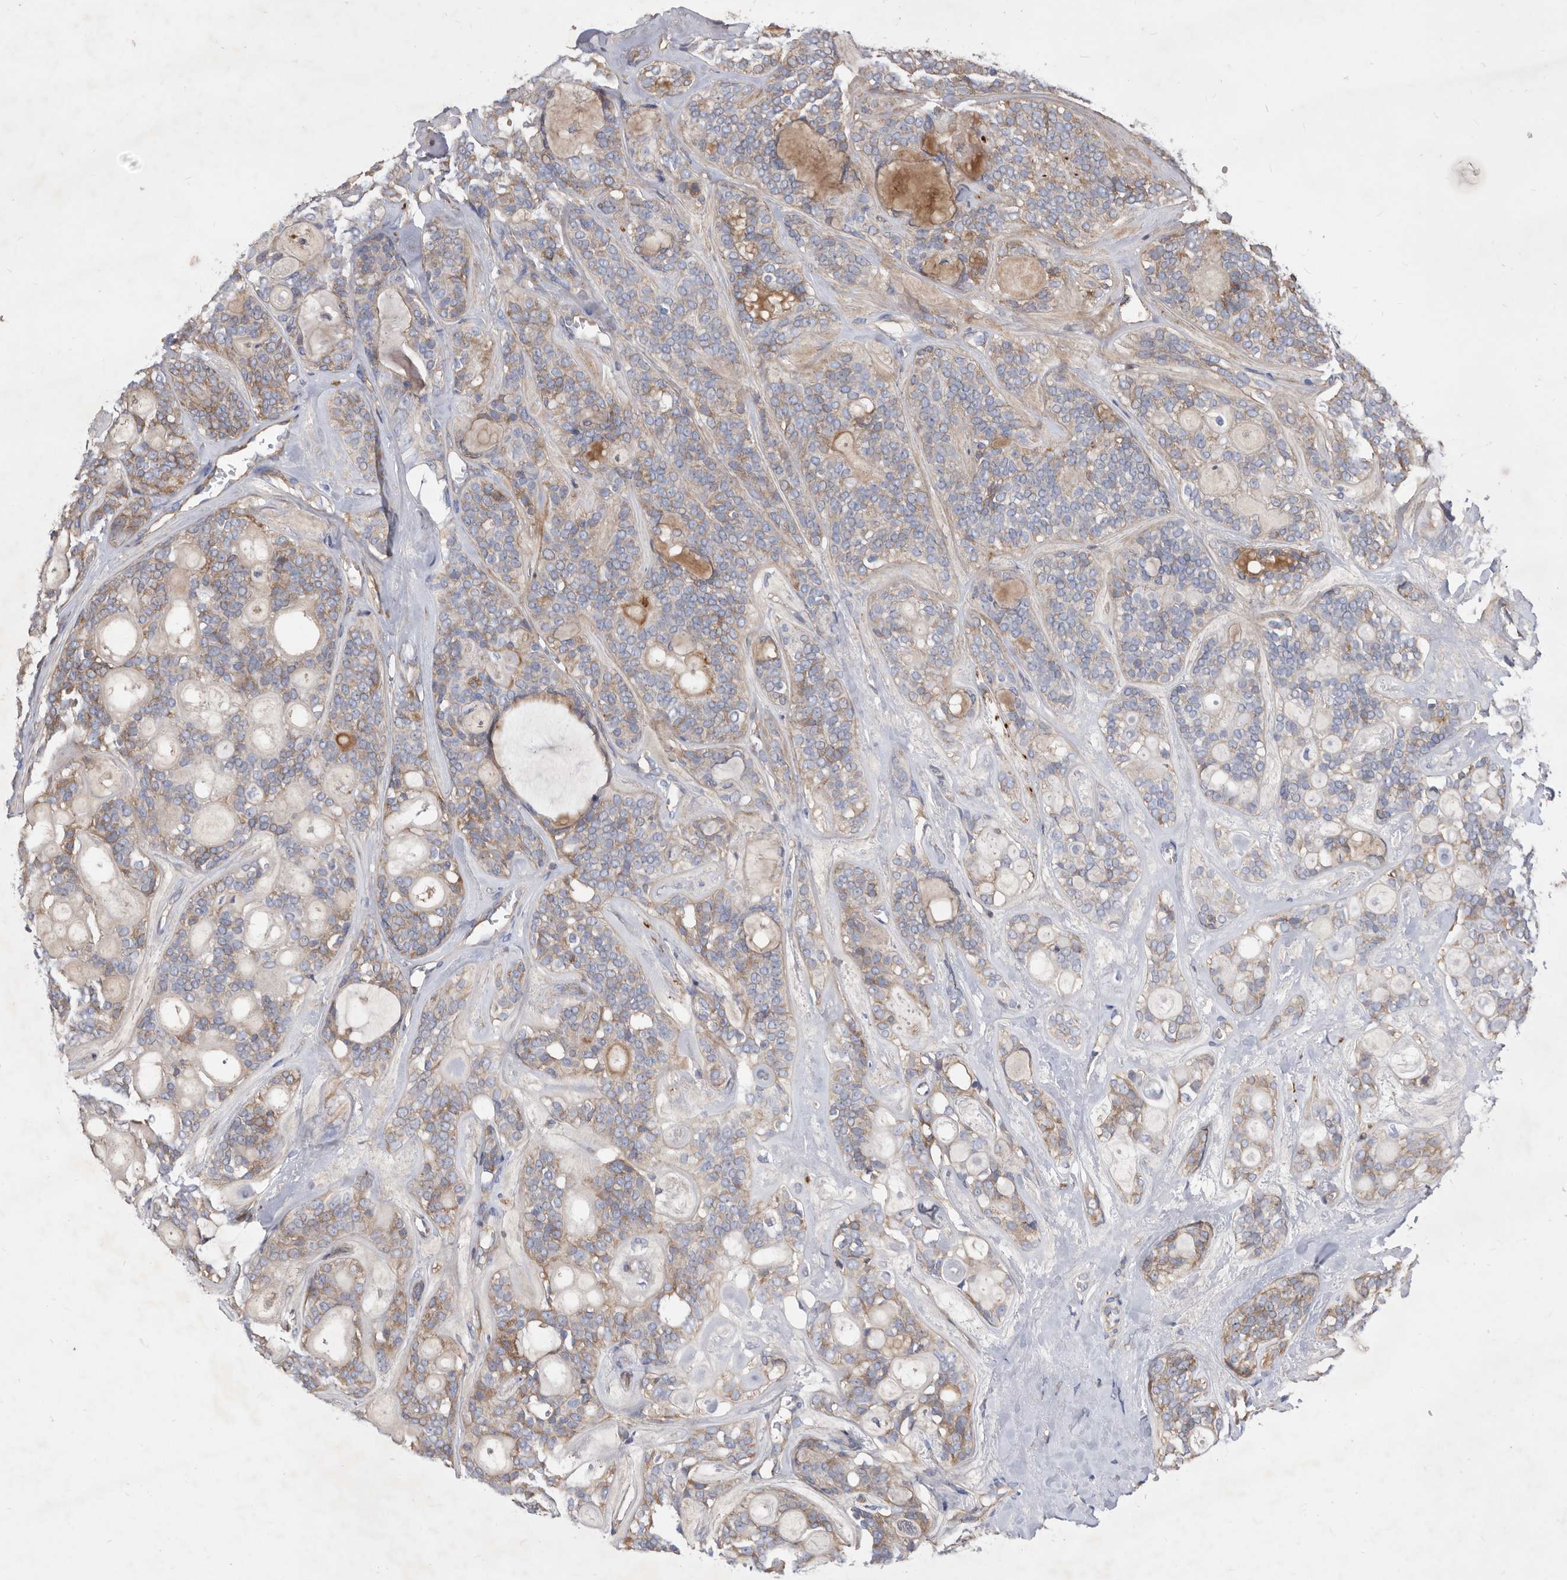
{"staining": {"intensity": "weak", "quantity": "25%-75%", "location": "cytoplasmic/membranous"}, "tissue": "head and neck cancer", "cell_type": "Tumor cells", "image_type": "cancer", "snomed": [{"axis": "morphology", "description": "Adenocarcinoma, NOS"}, {"axis": "topography", "description": "Head-Neck"}], "caption": "Immunohistochemistry image of neoplastic tissue: adenocarcinoma (head and neck) stained using immunohistochemistry (IHC) displays low levels of weak protein expression localized specifically in the cytoplasmic/membranous of tumor cells, appearing as a cytoplasmic/membranous brown color.", "gene": "ATP13A3", "patient": {"sex": "male", "age": 66}}